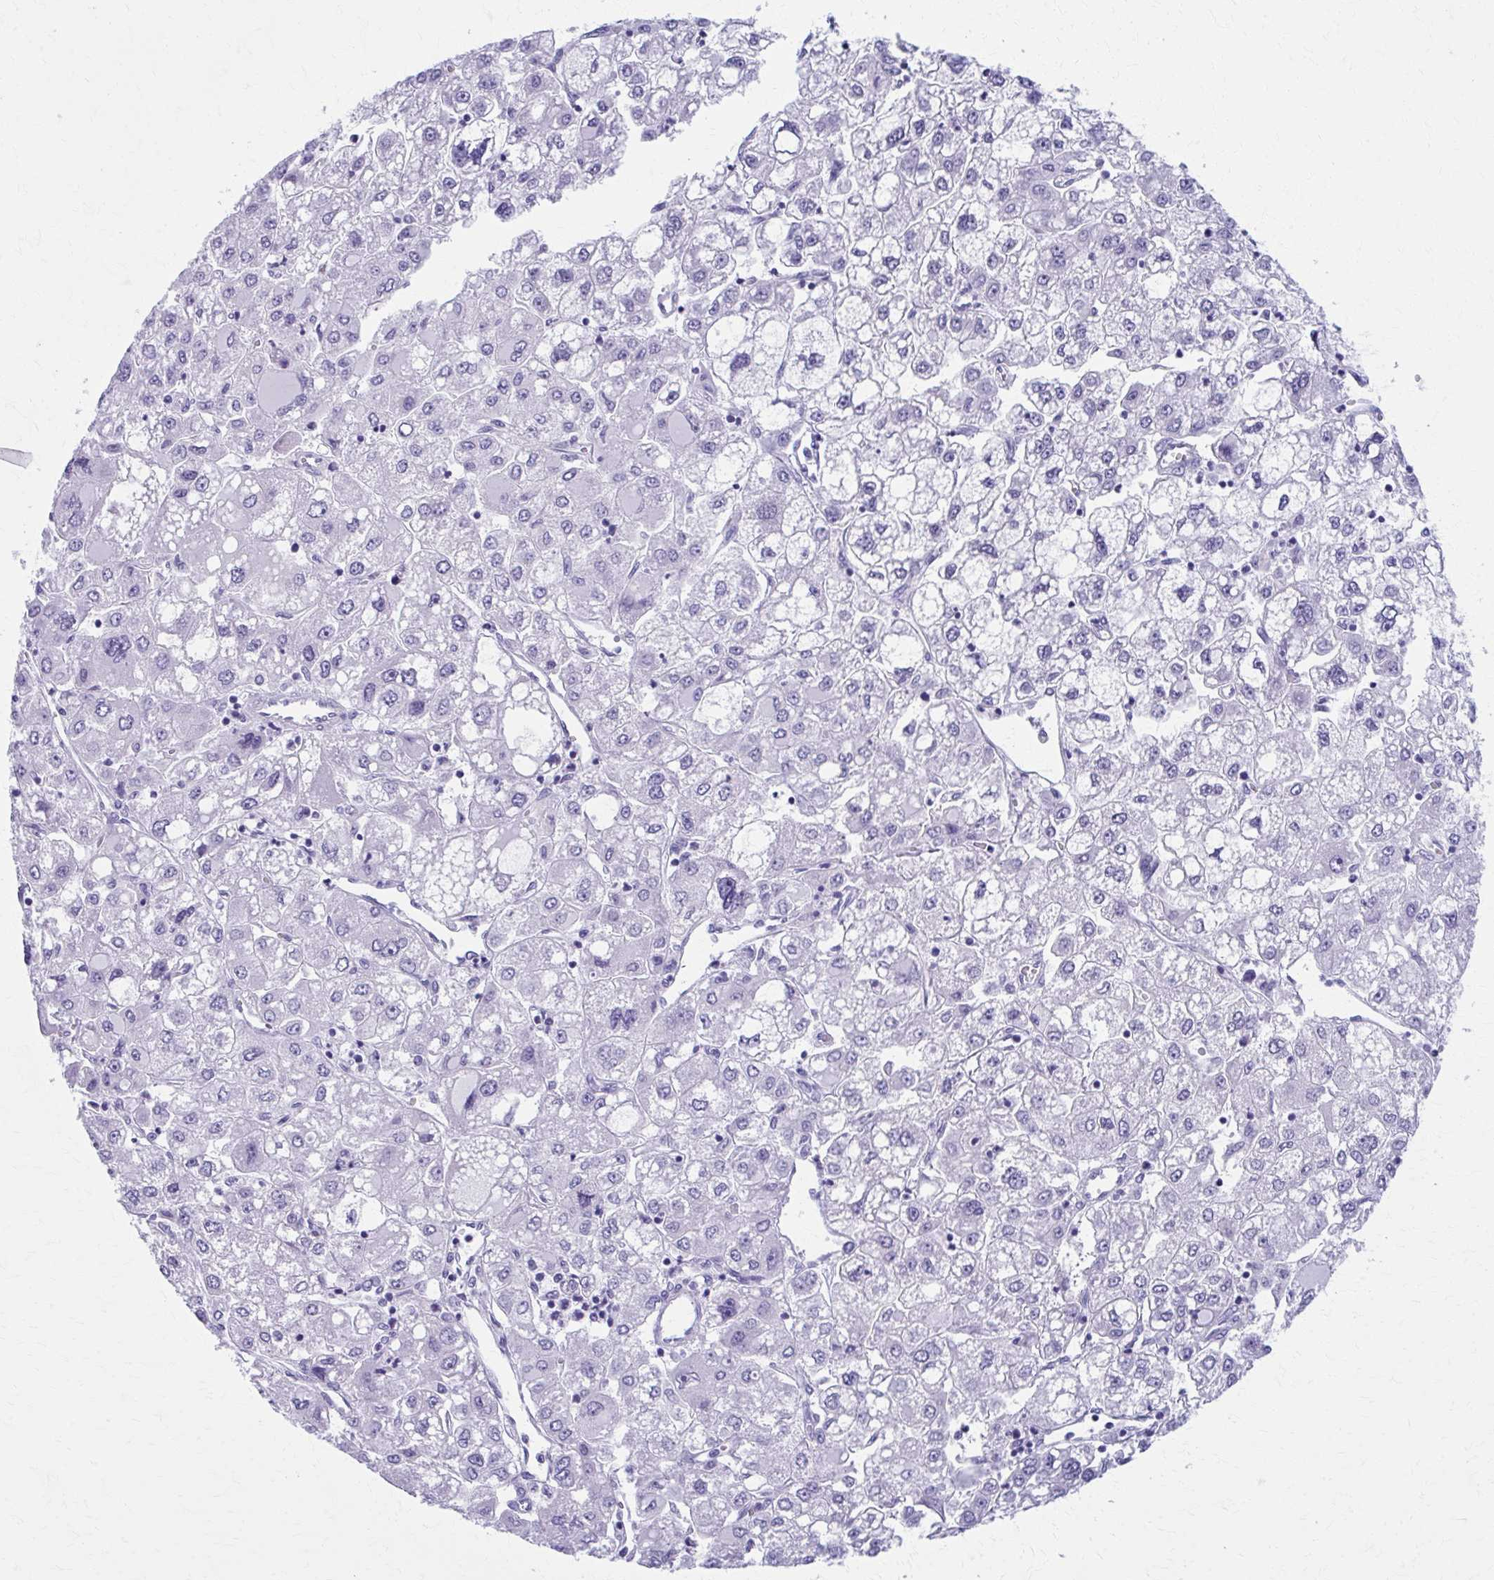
{"staining": {"intensity": "negative", "quantity": "none", "location": "none"}, "tissue": "liver cancer", "cell_type": "Tumor cells", "image_type": "cancer", "snomed": [{"axis": "morphology", "description": "Carcinoma, Hepatocellular, NOS"}, {"axis": "topography", "description": "Liver"}], "caption": "Micrograph shows no protein staining in tumor cells of liver cancer (hepatocellular carcinoma) tissue.", "gene": "MPLKIP", "patient": {"sex": "male", "age": 40}}